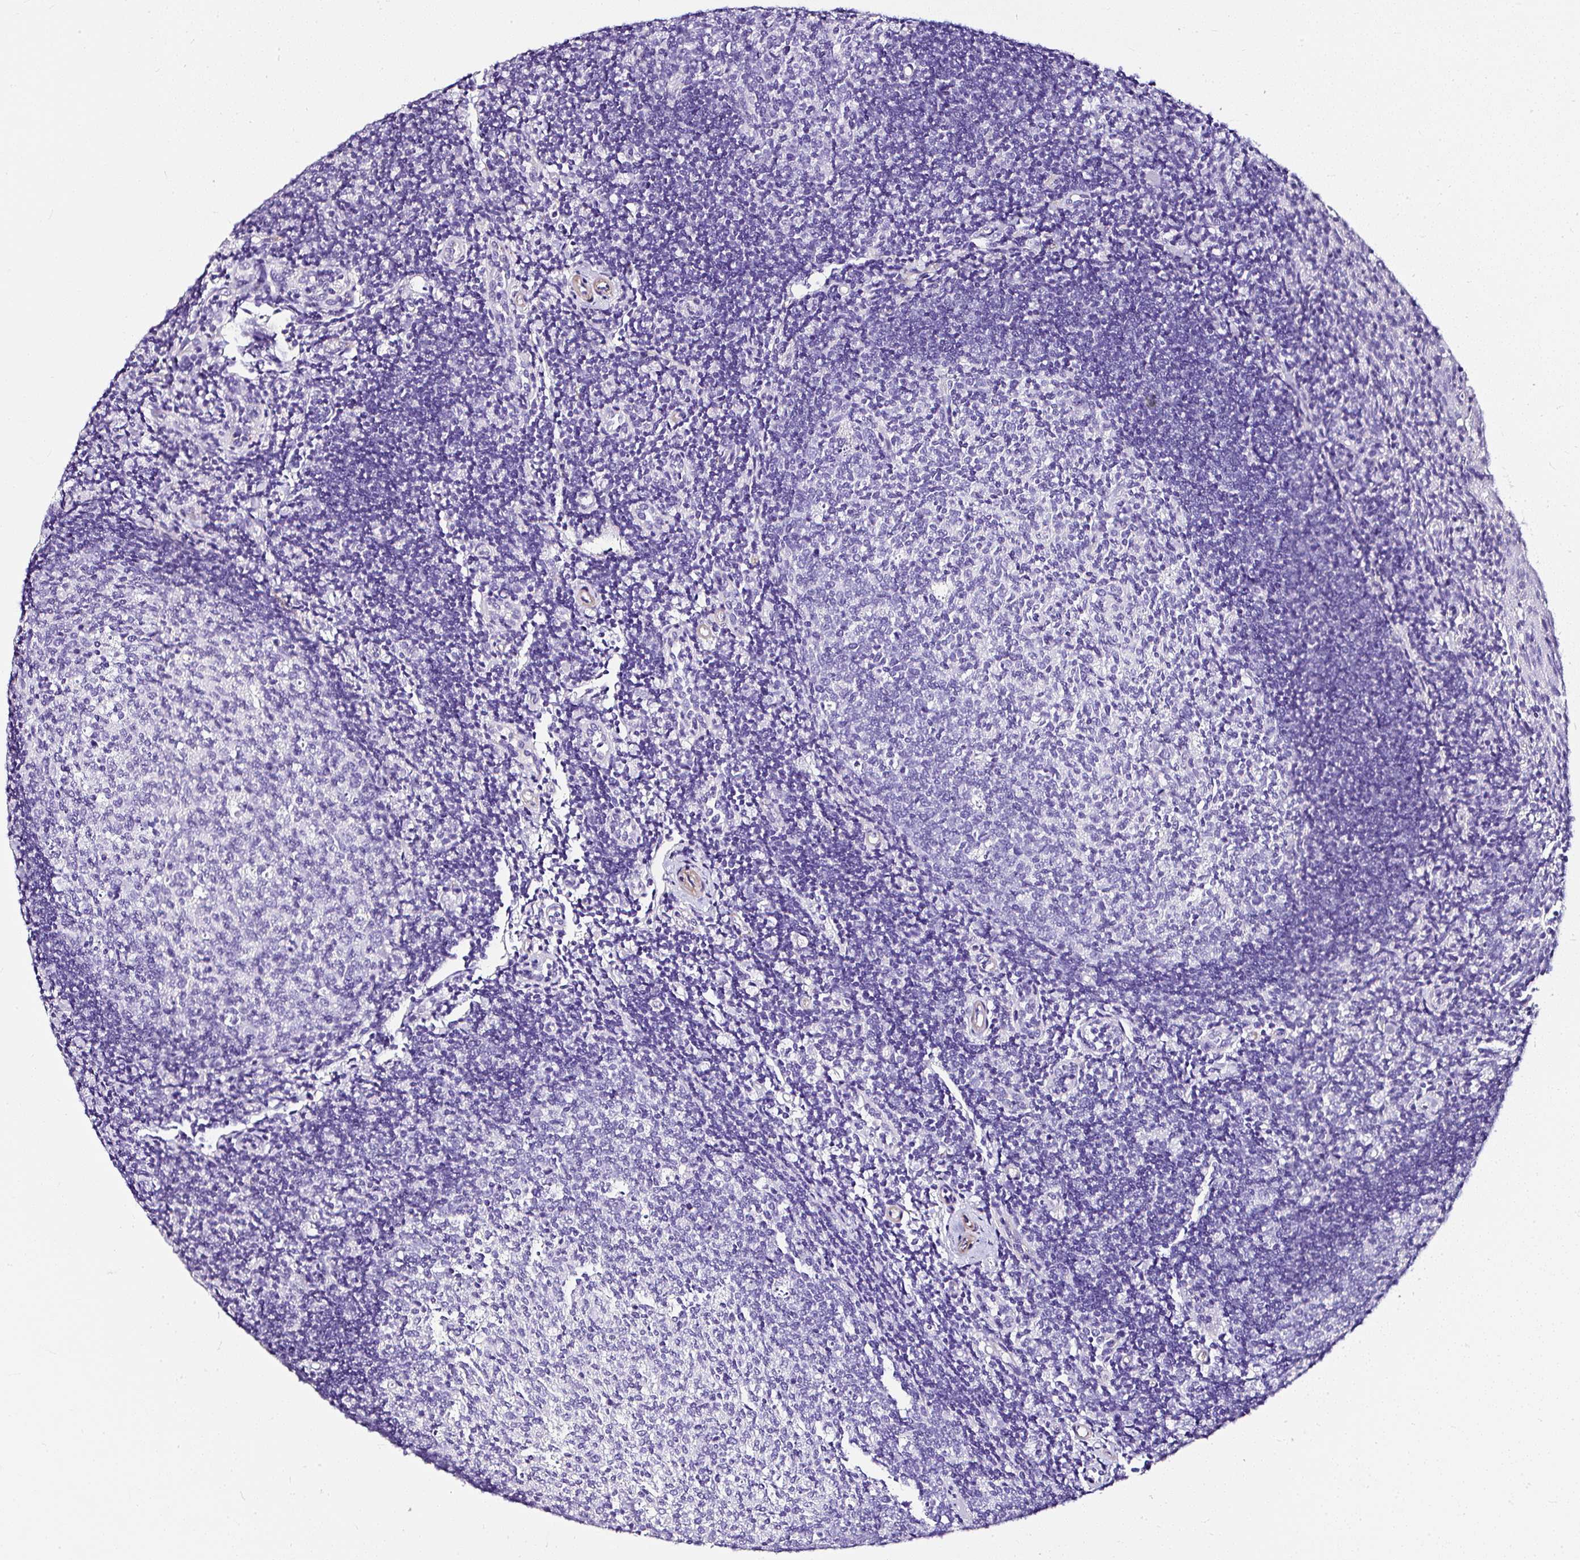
{"staining": {"intensity": "negative", "quantity": "none", "location": "none"}, "tissue": "tonsil", "cell_type": "Germinal center cells", "image_type": "normal", "snomed": [{"axis": "morphology", "description": "Normal tissue, NOS"}, {"axis": "topography", "description": "Tonsil"}], "caption": "Immunohistochemistry (IHC) histopathology image of normal tonsil stained for a protein (brown), which demonstrates no staining in germinal center cells.", "gene": "DEPDC5", "patient": {"sex": "female", "age": 10}}